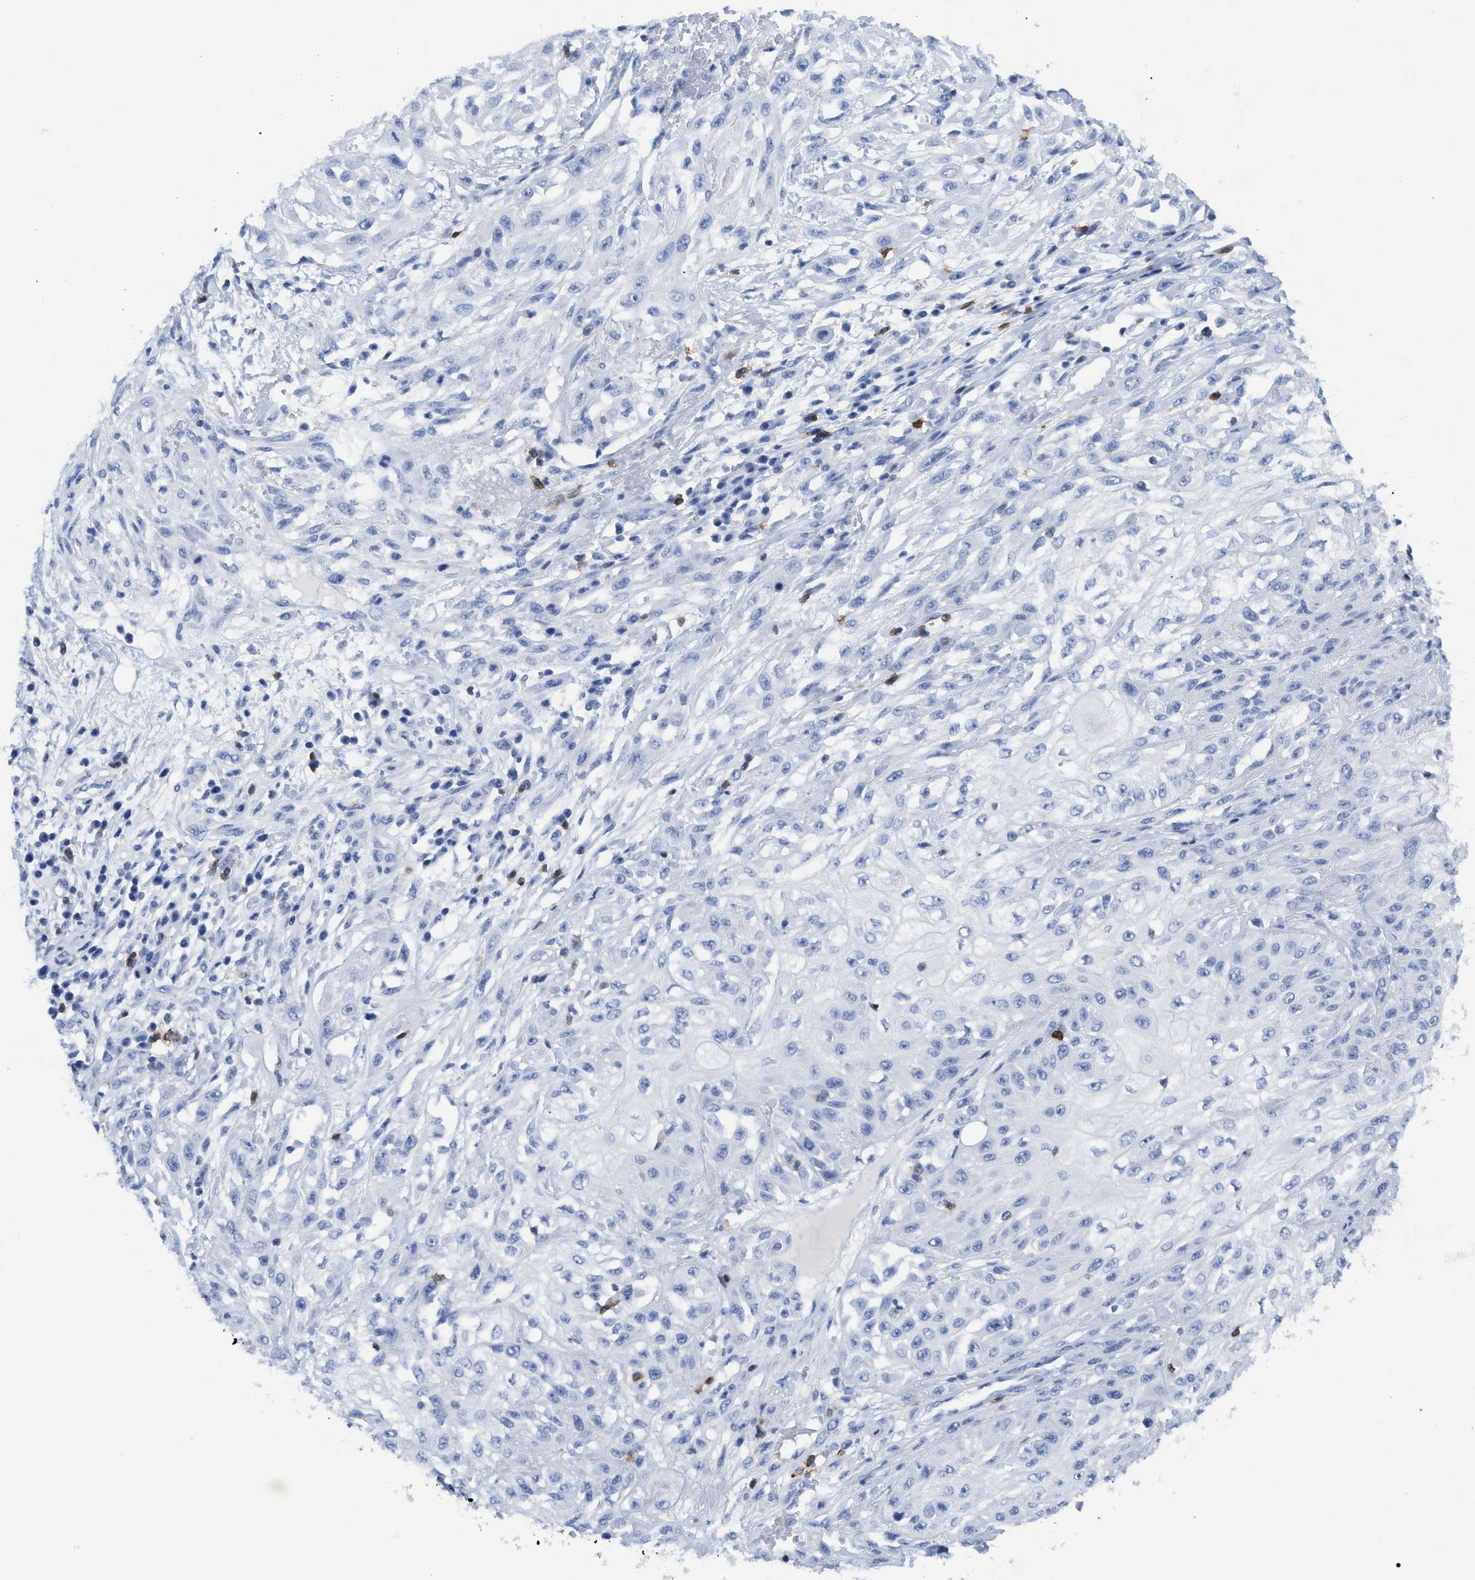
{"staining": {"intensity": "negative", "quantity": "none", "location": "none"}, "tissue": "skin cancer", "cell_type": "Tumor cells", "image_type": "cancer", "snomed": [{"axis": "morphology", "description": "Squamous cell carcinoma, NOS"}, {"axis": "morphology", "description": "Squamous cell carcinoma, metastatic, NOS"}, {"axis": "topography", "description": "Skin"}, {"axis": "topography", "description": "Lymph node"}], "caption": "DAB immunohistochemical staining of human squamous cell carcinoma (skin) demonstrates no significant expression in tumor cells.", "gene": "CD5", "patient": {"sex": "male", "age": 75}}